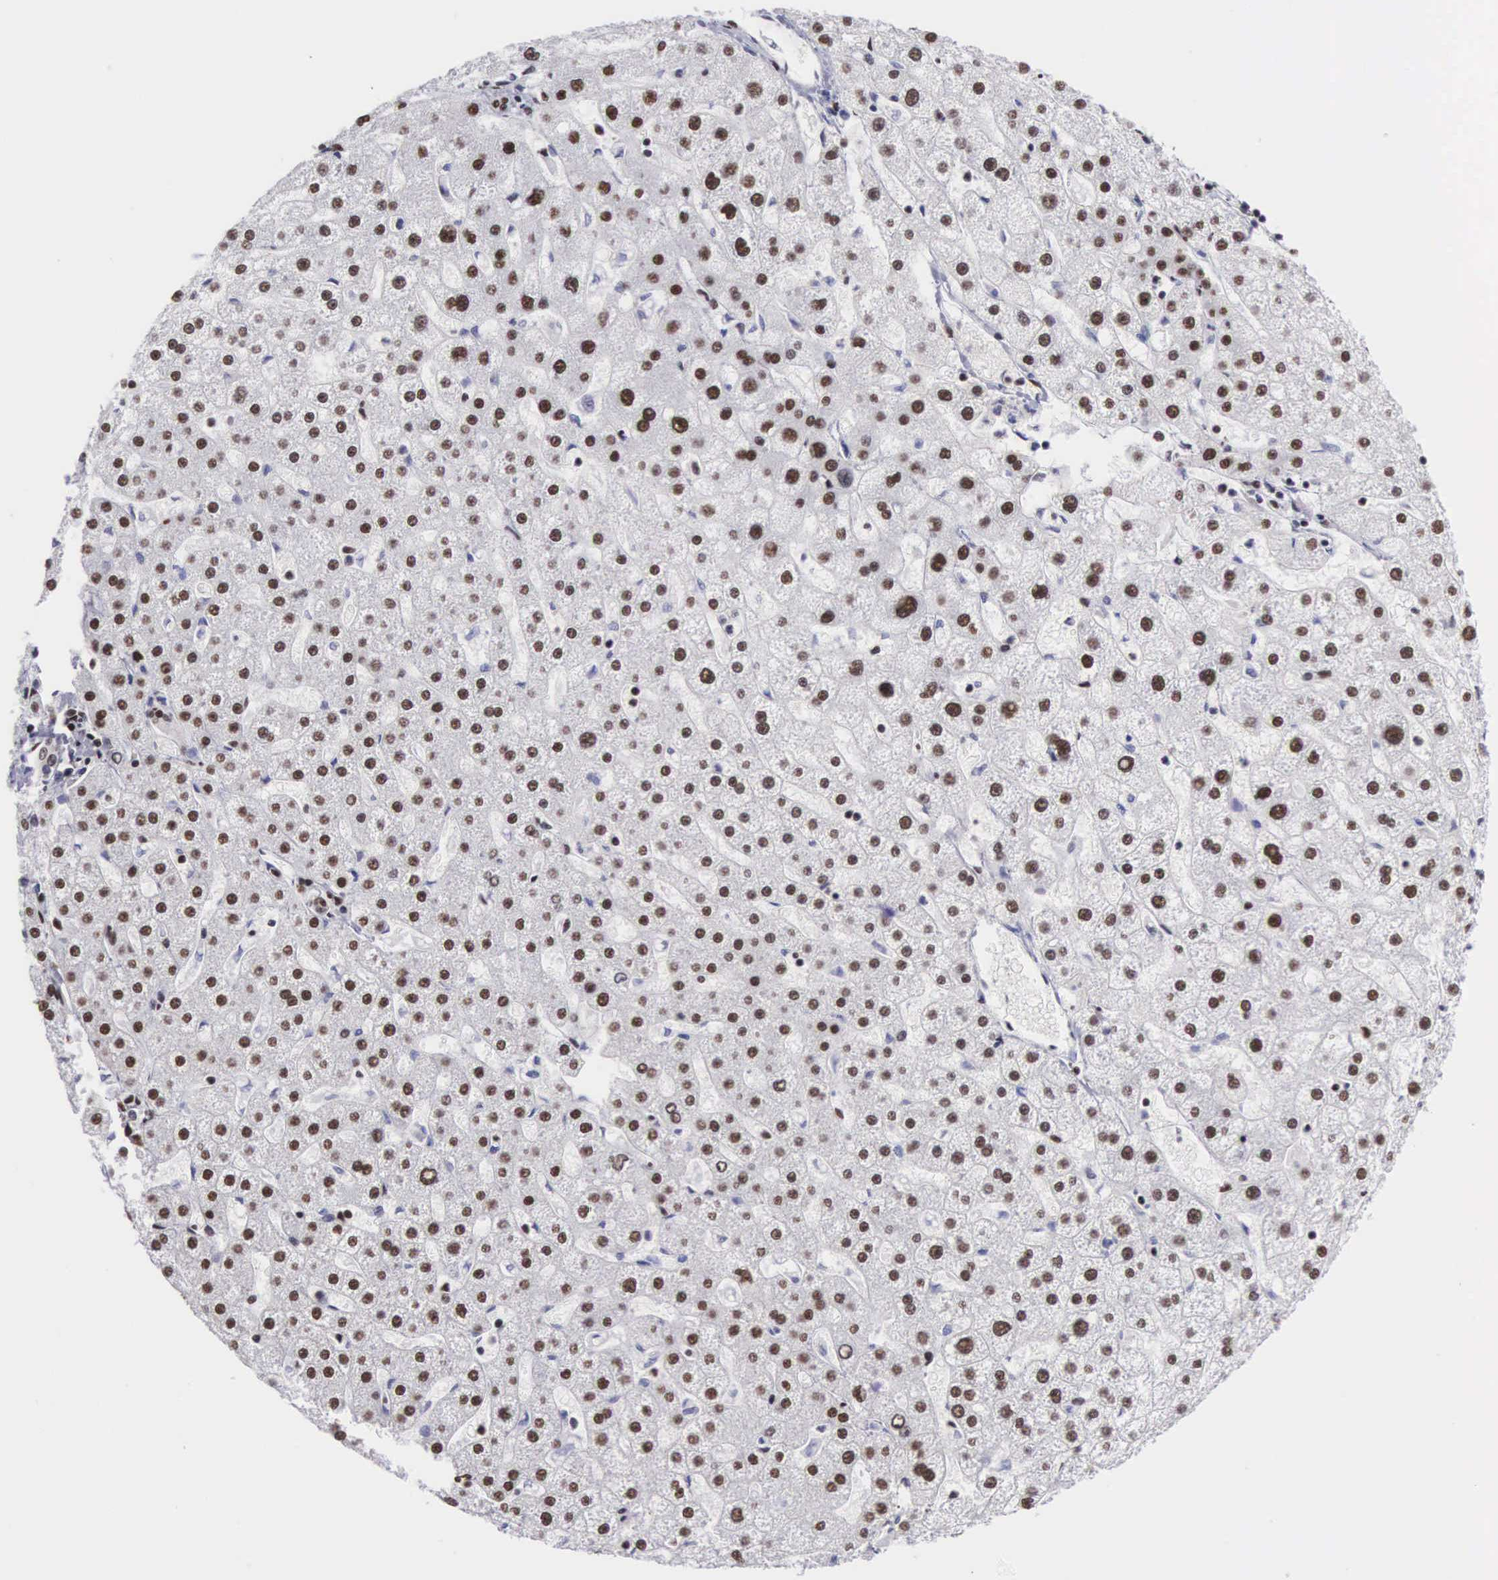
{"staining": {"intensity": "moderate", "quantity": ">75%", "location": "nuclear"}, "tissue": "liver cancer", "cell_type": "Tumor cells", "image_type": "cancer", "snomed": [{"axis": "morphology", "description": "Carcinoma, Hepatocellular, NOS"}, {"axis": "topography", "description": "Liver"}], "caption": "Liver cancer (hepatocellular carcinoma) stained for a protein (brown) shows moderate nuclear positive staining in about >75% of tumor cells.", "gene": "SF3A1", "patient": {"sex": "female", "age": 85}}